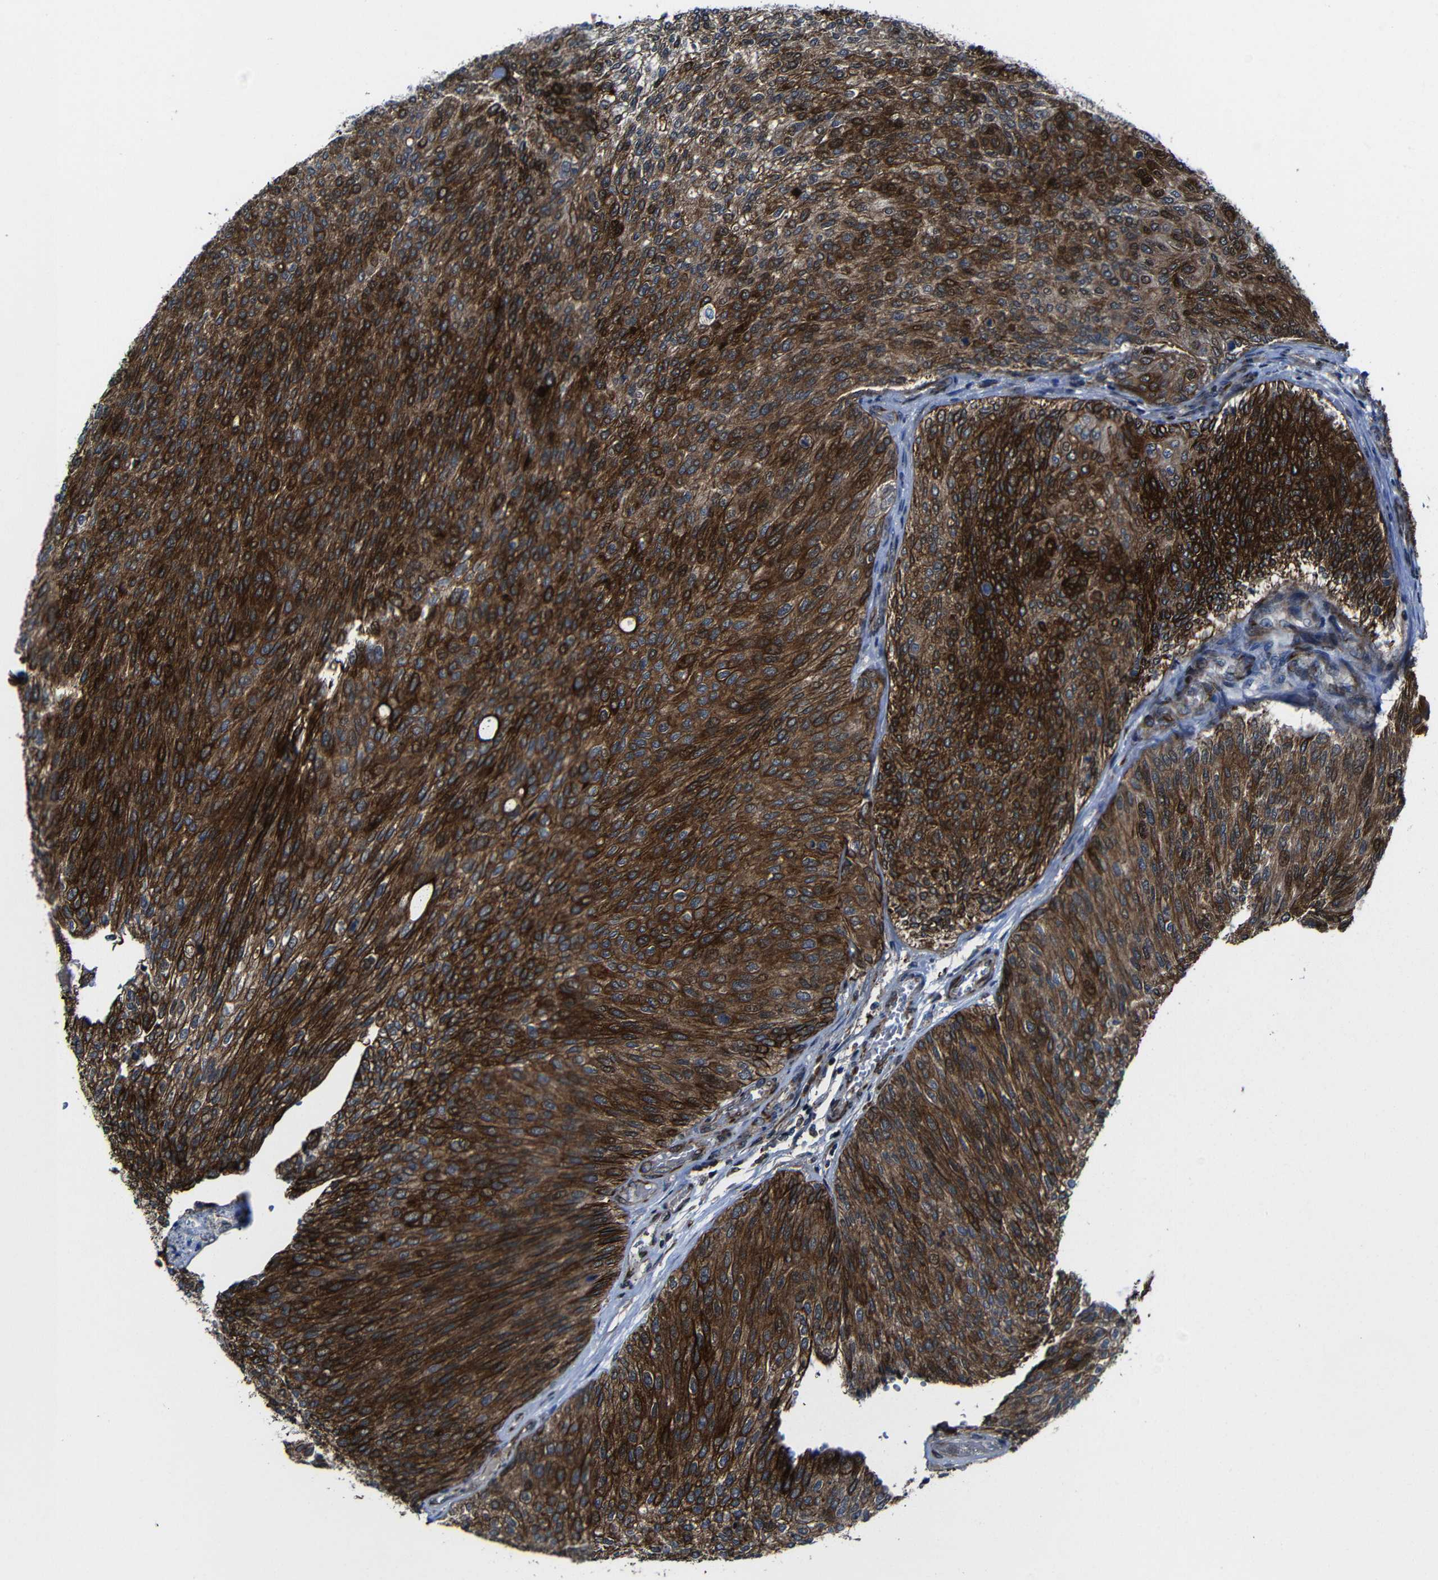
{"staining": {"intensity": "strong", "quantity": ">75%", "location": "cytoplasmic/membranous"}, "tissue": "urothelial cancer", "cell_type": "Tumor cells", "image_type": "cancer", "snomed": [{"axis": "morphology", "description": "Urothelial carcinoma, Low grade"}, {"axis": "topography", "description": "Urinary bladder"}], "caption": "Tumor cells show high levels of strong cytoplasmic/membranous staining in approximately >75% of cells in human urothelial carcinoma (low-grade).", "gene": "KIAA0513", "patient": {"sex": "female", "age": 79}}